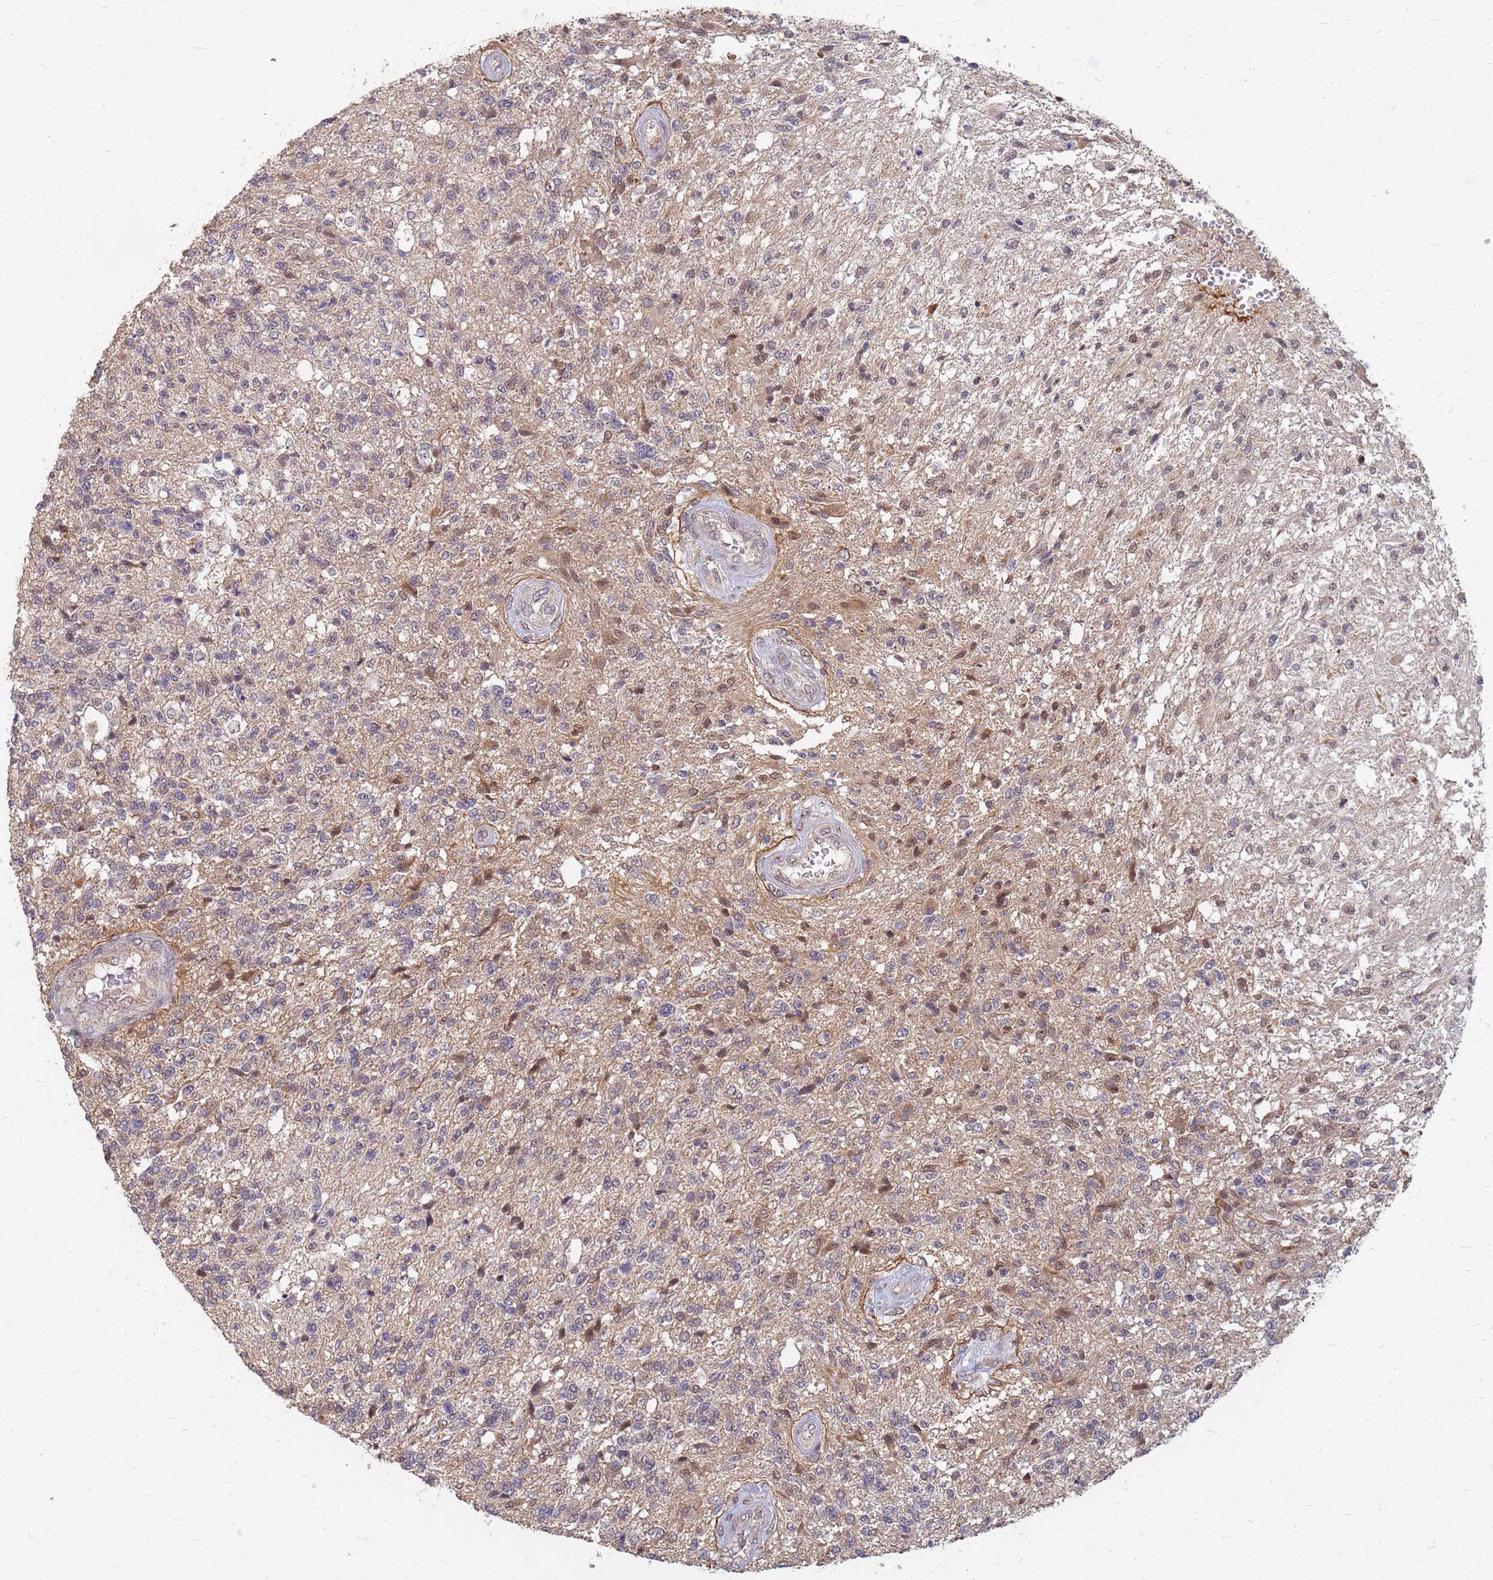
{"staining": {"intensity": "weak", "quantity": "<25%", "location": "cytoplasmic/membranous"}, "tissue": "glioma", "cell_type": "Tumor cells", "image_type": "cancer", "snomed": [{"axis": "morphology", "description": "Glioma, malignant, High grade"}, {"axis": "topography", "description": "Brain"}], "caption": "IHC image of neoplastic tissue: human malignant glioma (high-grade) stained with DAB reveals no significant protein expression in tumor cells.", "gene": "ITGB4", "patient": {"sex": "male", "age": 56}}